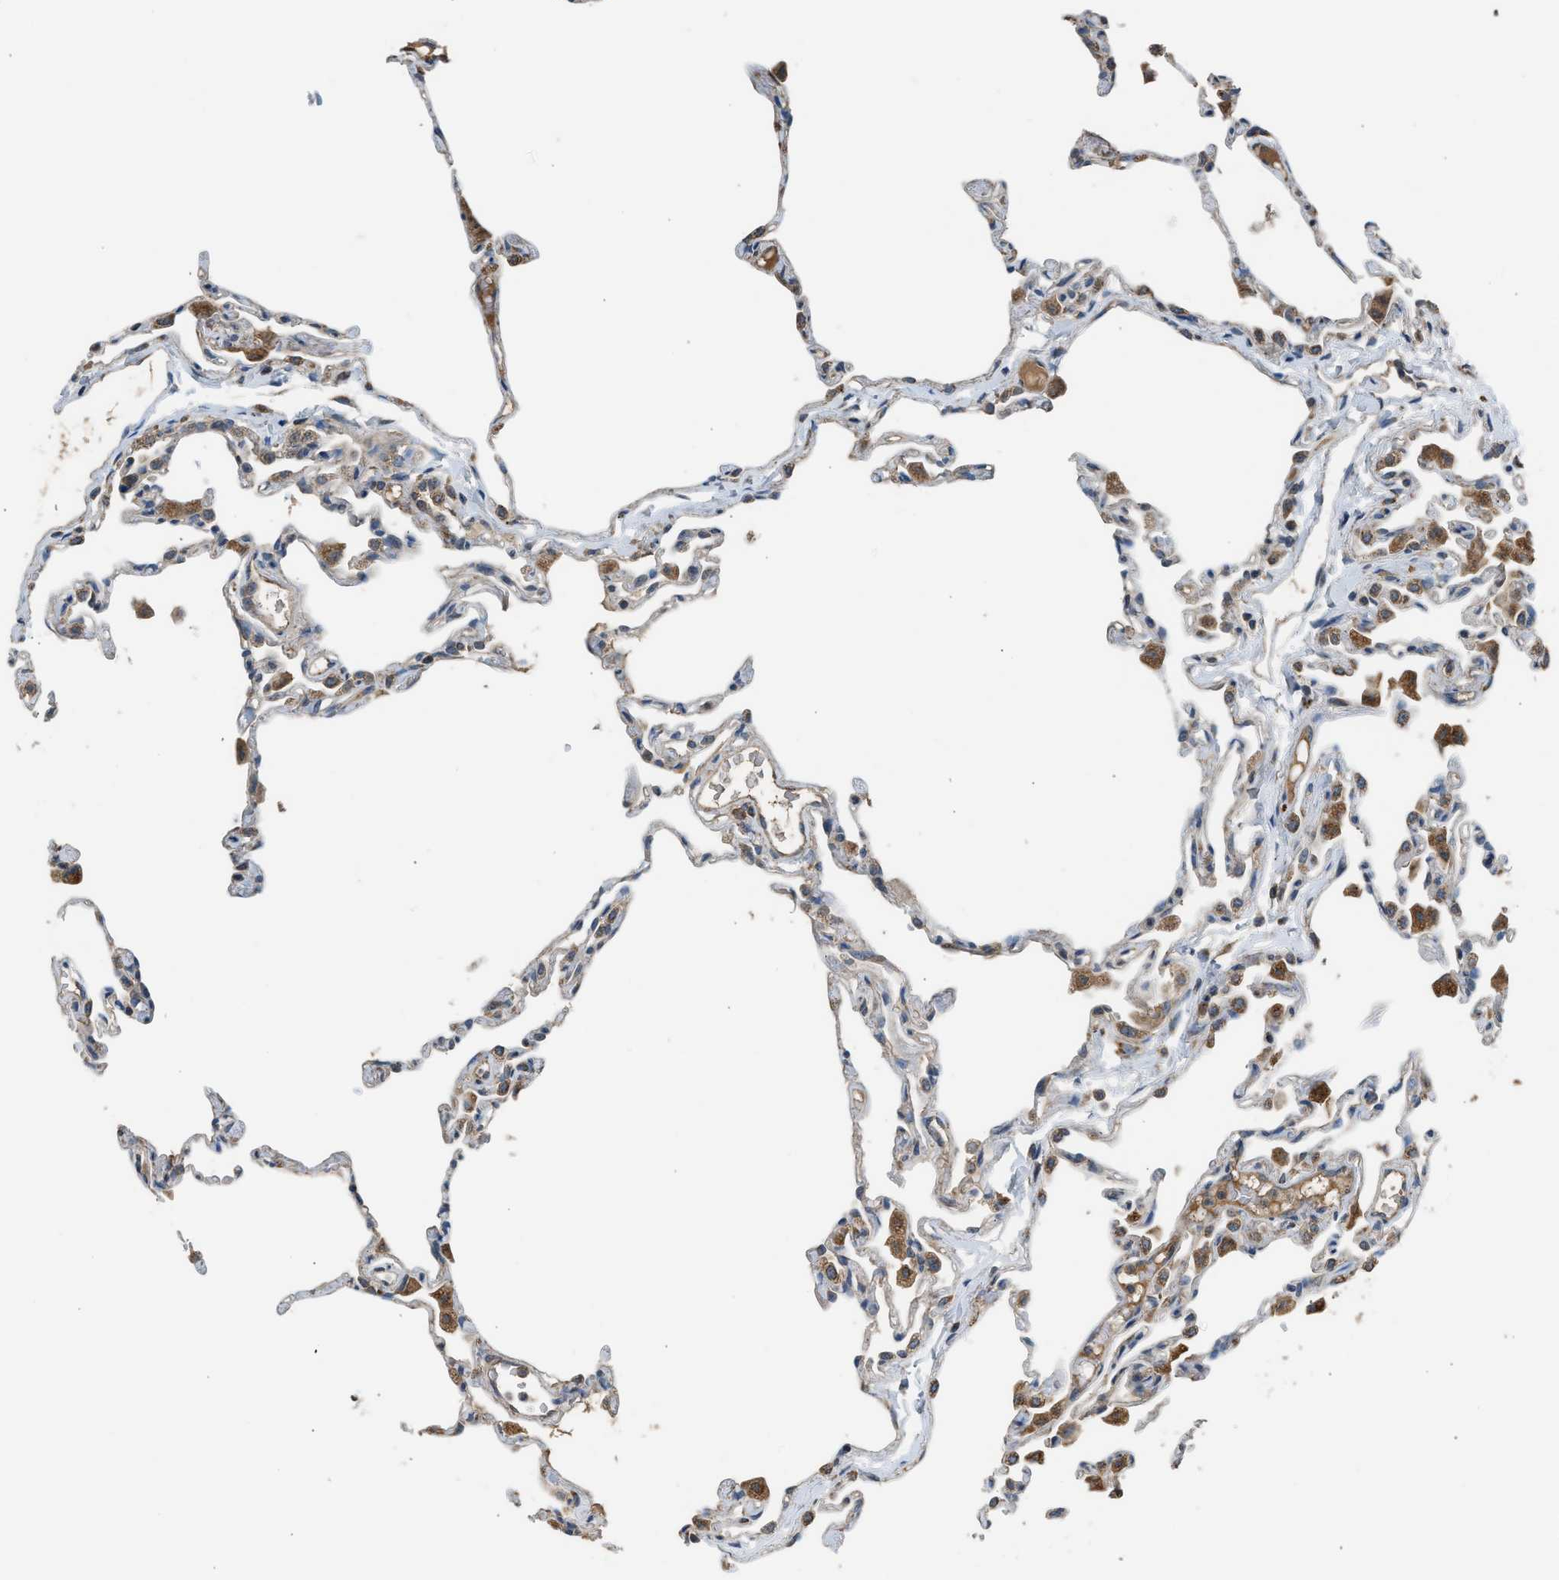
{"staining": {"intensity": "weak", "quantity": "25%-75%", "location": "cytoplasmic/membranous"}, "tissue": "lung", "cell_type": "Alveolar cells", "image_type": "normal", "snomed": [{"axis": "morphology", "description": "Normal tissue, NOS"}, {"axis": "topography", "description": "Lung"}], "caption": "Protein staining reveals weak cytoplasmic/membranous expression in about 25%-75% of alveolar cells in benign lung.", "gene": "STARD3", "patient": {"sex": "female", "age": 49}}